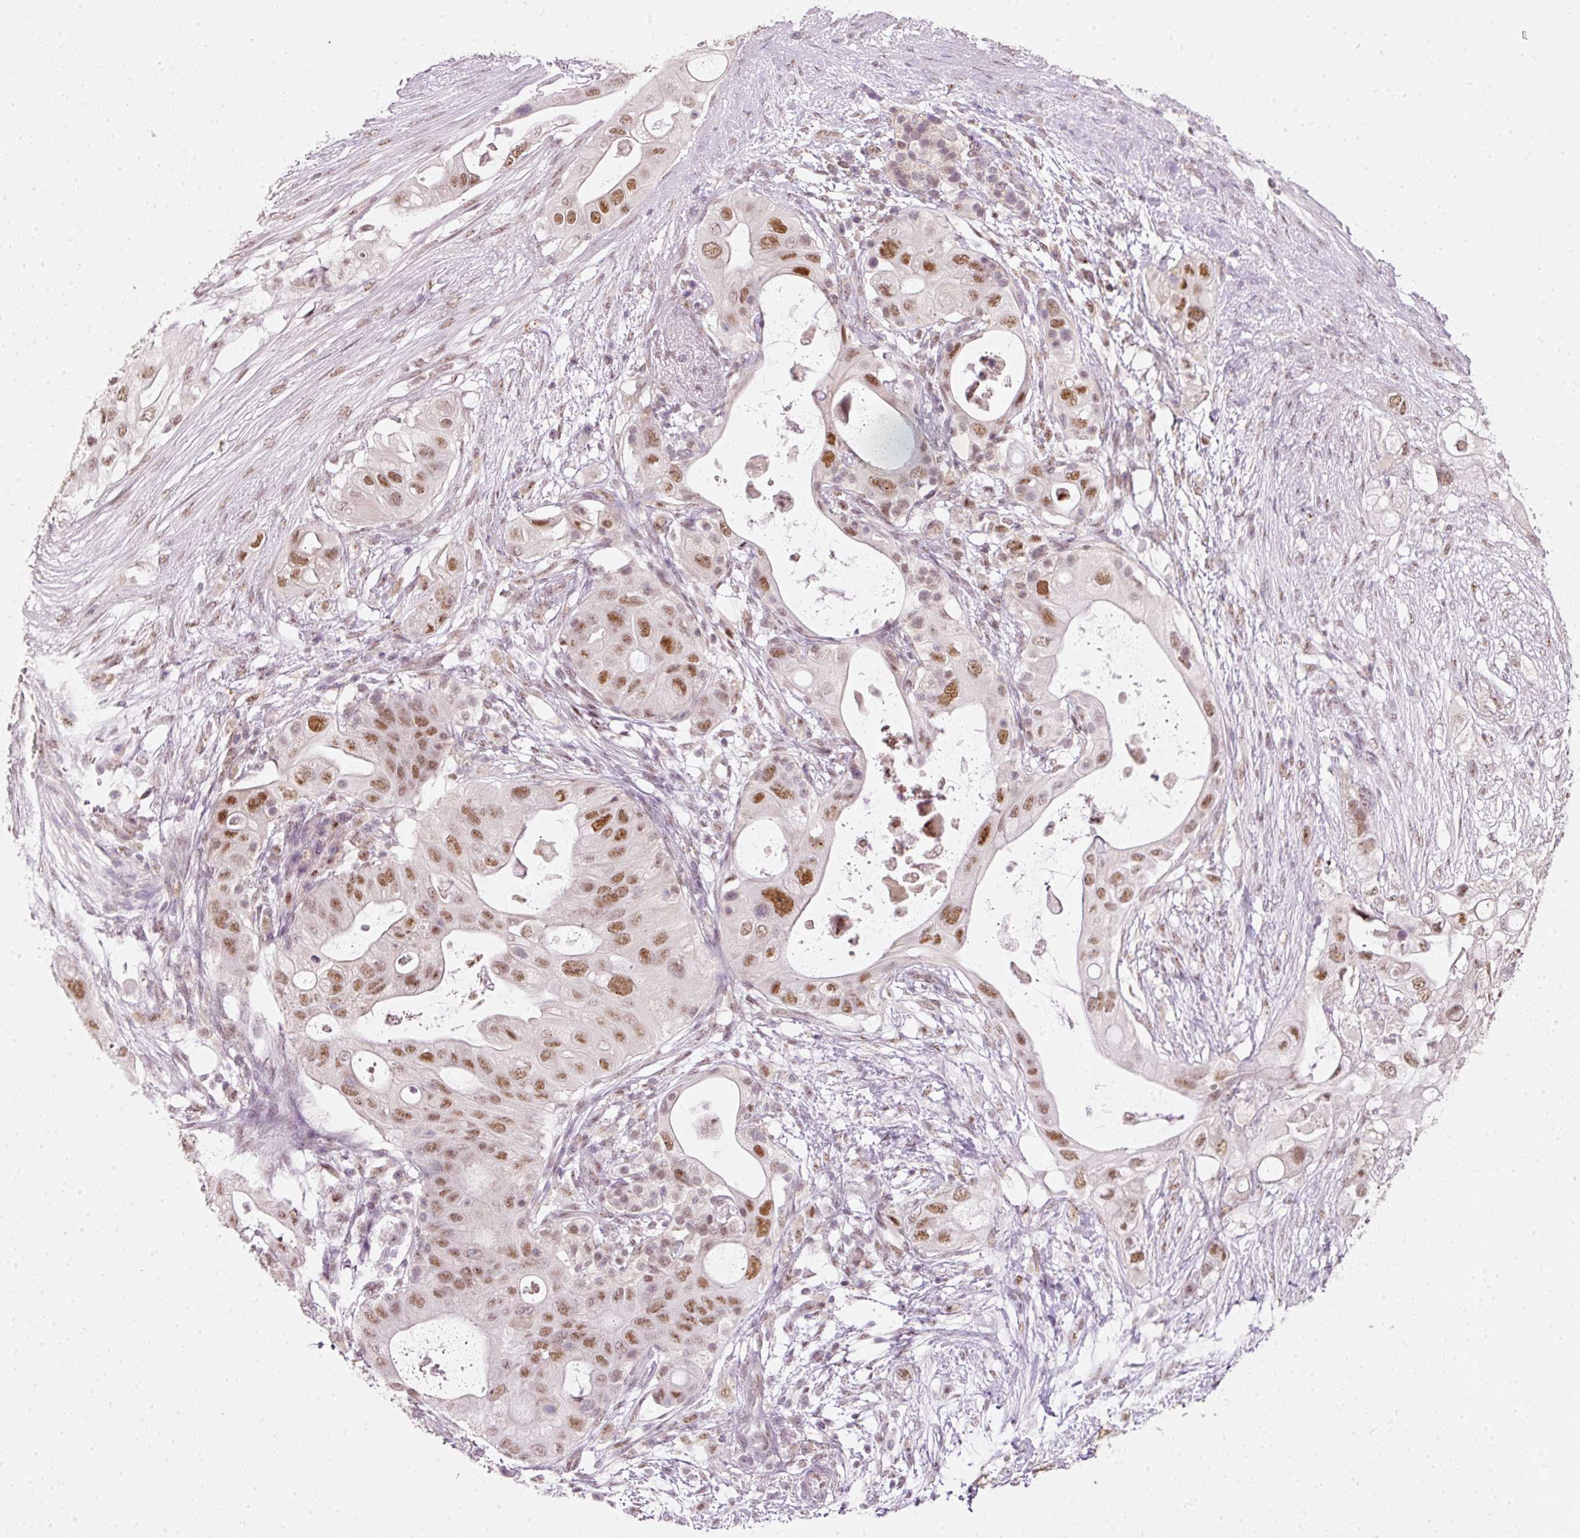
{"staining": {"intensity": "moderate", "quantity": ">75%", "location": "nuclear"}, "tissue": "pancreatic cancer", "cell_type": "Tumor cells", "image_type": "cancer", "snomed": [{"axis": "morphology", "description": "Adenocarcinoma, NOS"}, {"axis": "topography", "description": "Pancreas"}], "caption": "Pancreatic adenocarcinoma was stained to show a protein in brown. There is medium levels of moderate nuclear positivity in about >75% of tumor cells.", "gene": "FSTL3", "patient": {"sex": "female", "age": 72}}